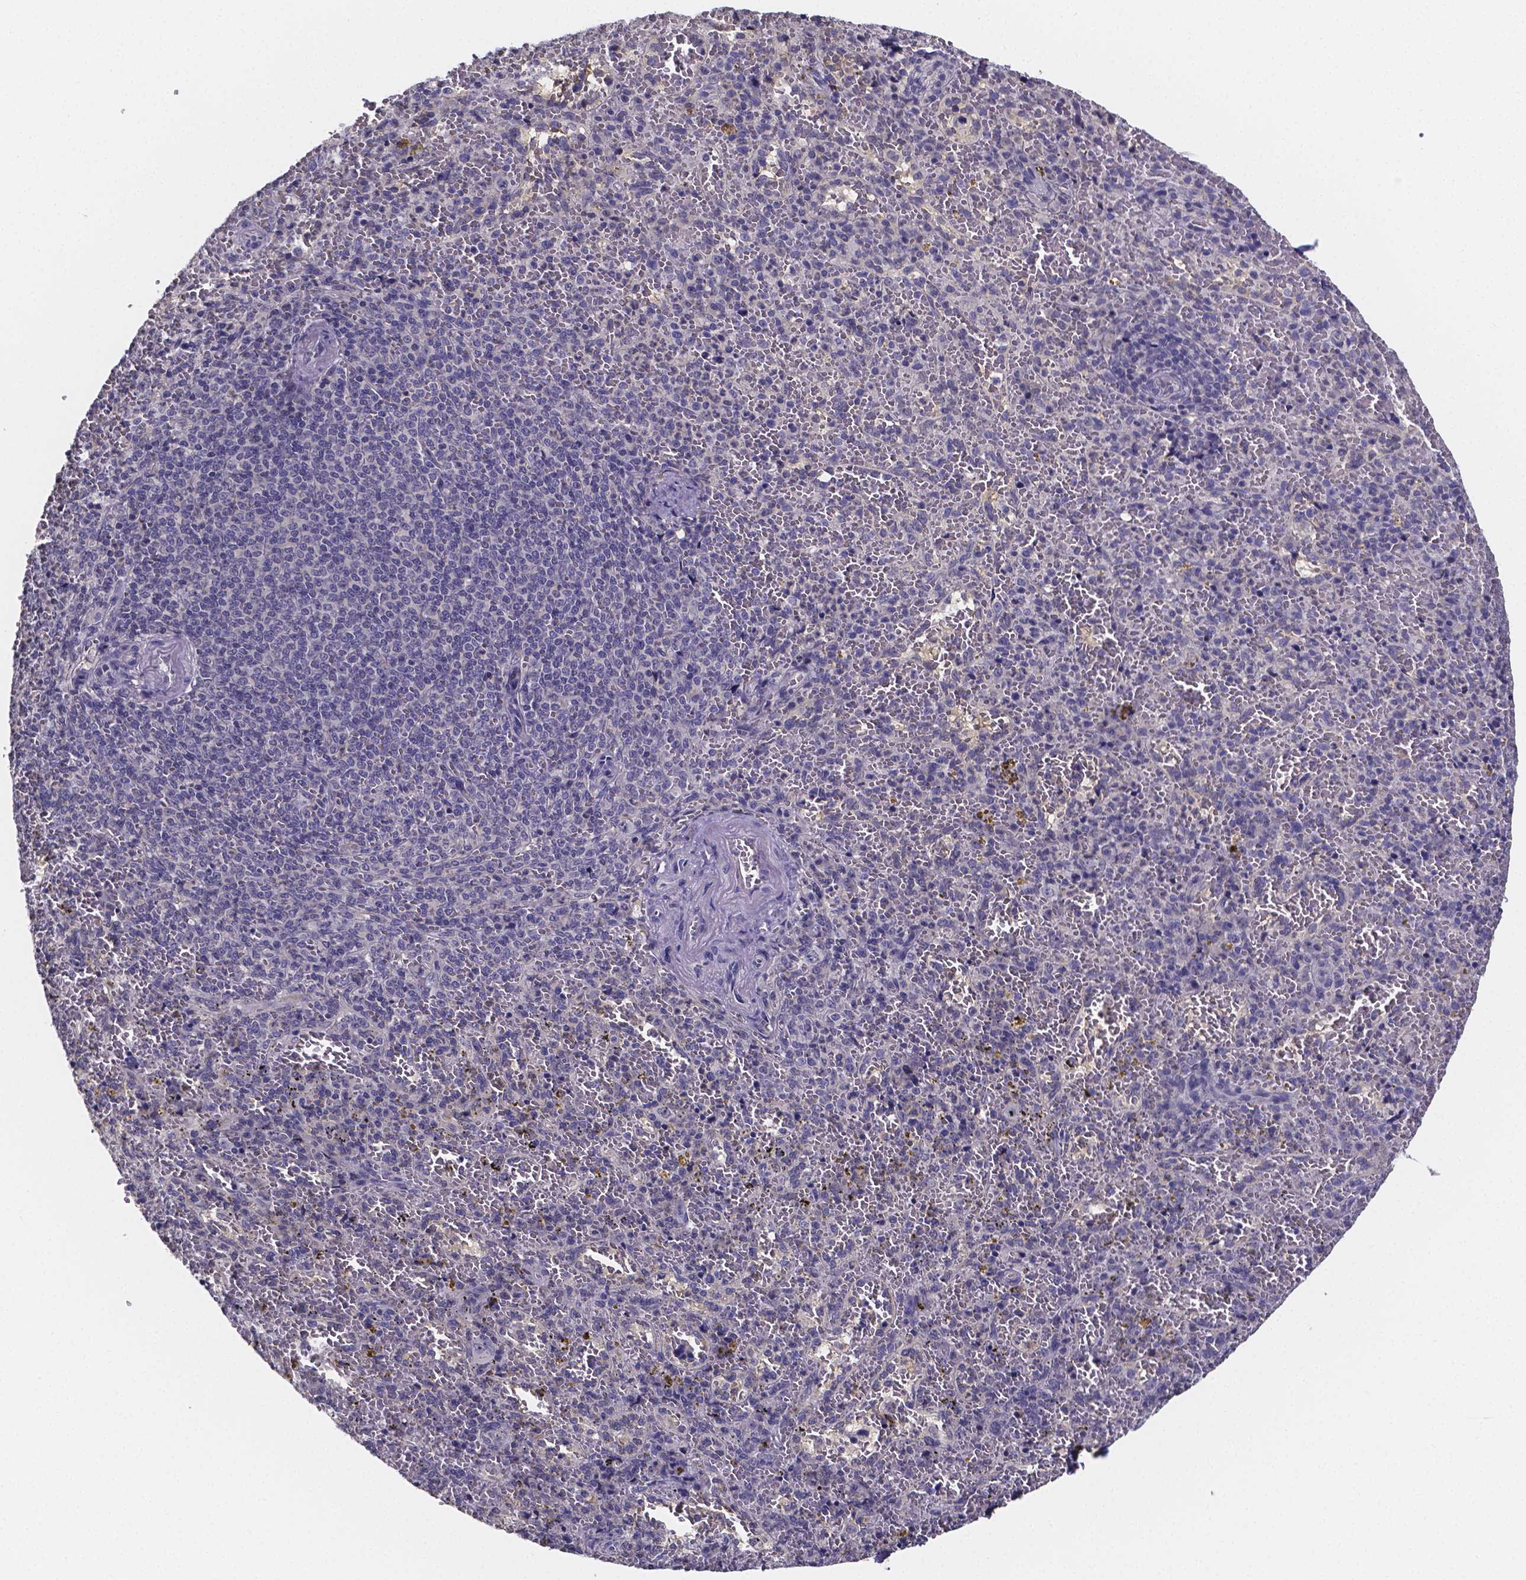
{"staining": {"intensity": "negative", "quantity": "none", "location": "none"}, "tissue": "spleen", "cell_type": "Cells in red pulp", "image_type": "normal", "snomed": [{"axis": "morphology", "description": "Normal tissue, NOS"}, {"axis": "topography", "description": "Spleen"}], "caption": "Immunohistochemistry (IHC) of unremarkable human spleen reveals no expression in cells in red pulp.", "gene": "IZUMO1", "patient": {"sex": "female", "age": 50}}